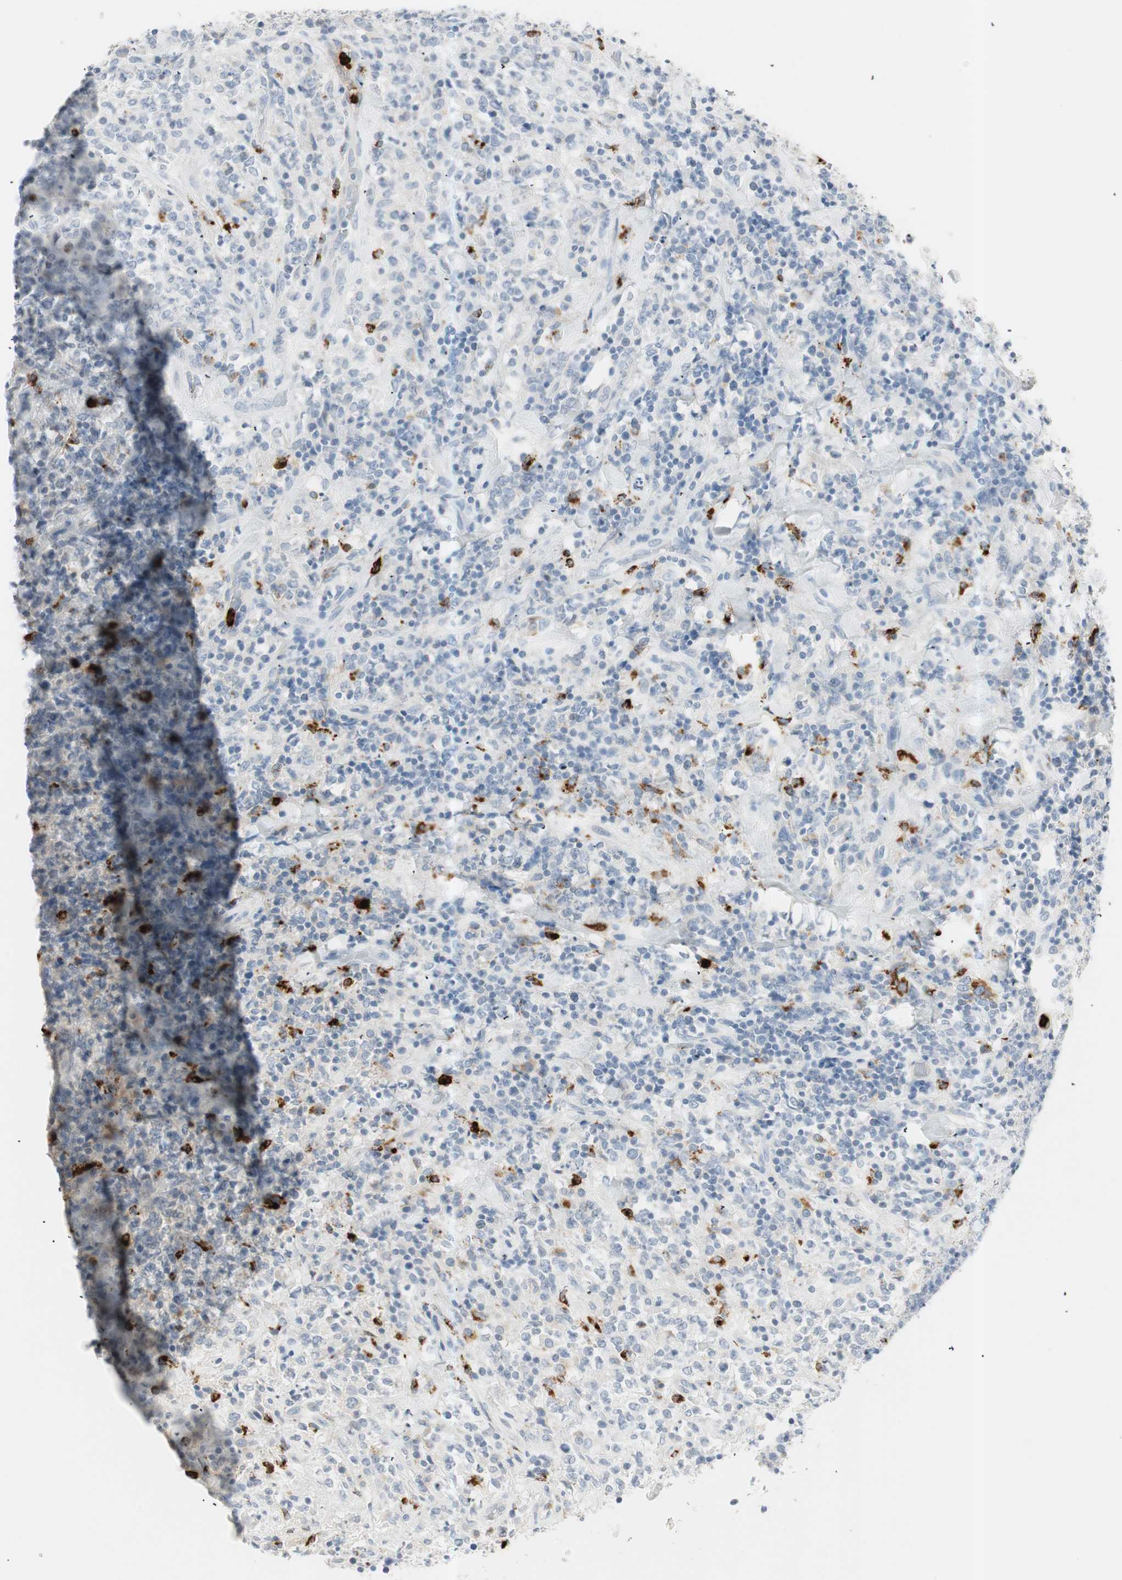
{"staining": {"intensity": "negative", "quantity": "none", "location": "none"}, "tissue": "lymphoma", "cell_type": "Tumor cells", "image_type": "cancer", "snomed": [{"axis": "morphology", "description": "Malignant lymphoma, non-Hodgkin's type, High grade"}, {"axis": "topography", "description": "Soft tissue"}], "caption": "Tumor cells show no significant protein staining in high-grade malignant lymphoma, non-Hodgkin's type.", "gene": "PRTN3", "patient": {"sex": "male", "age": 18}}